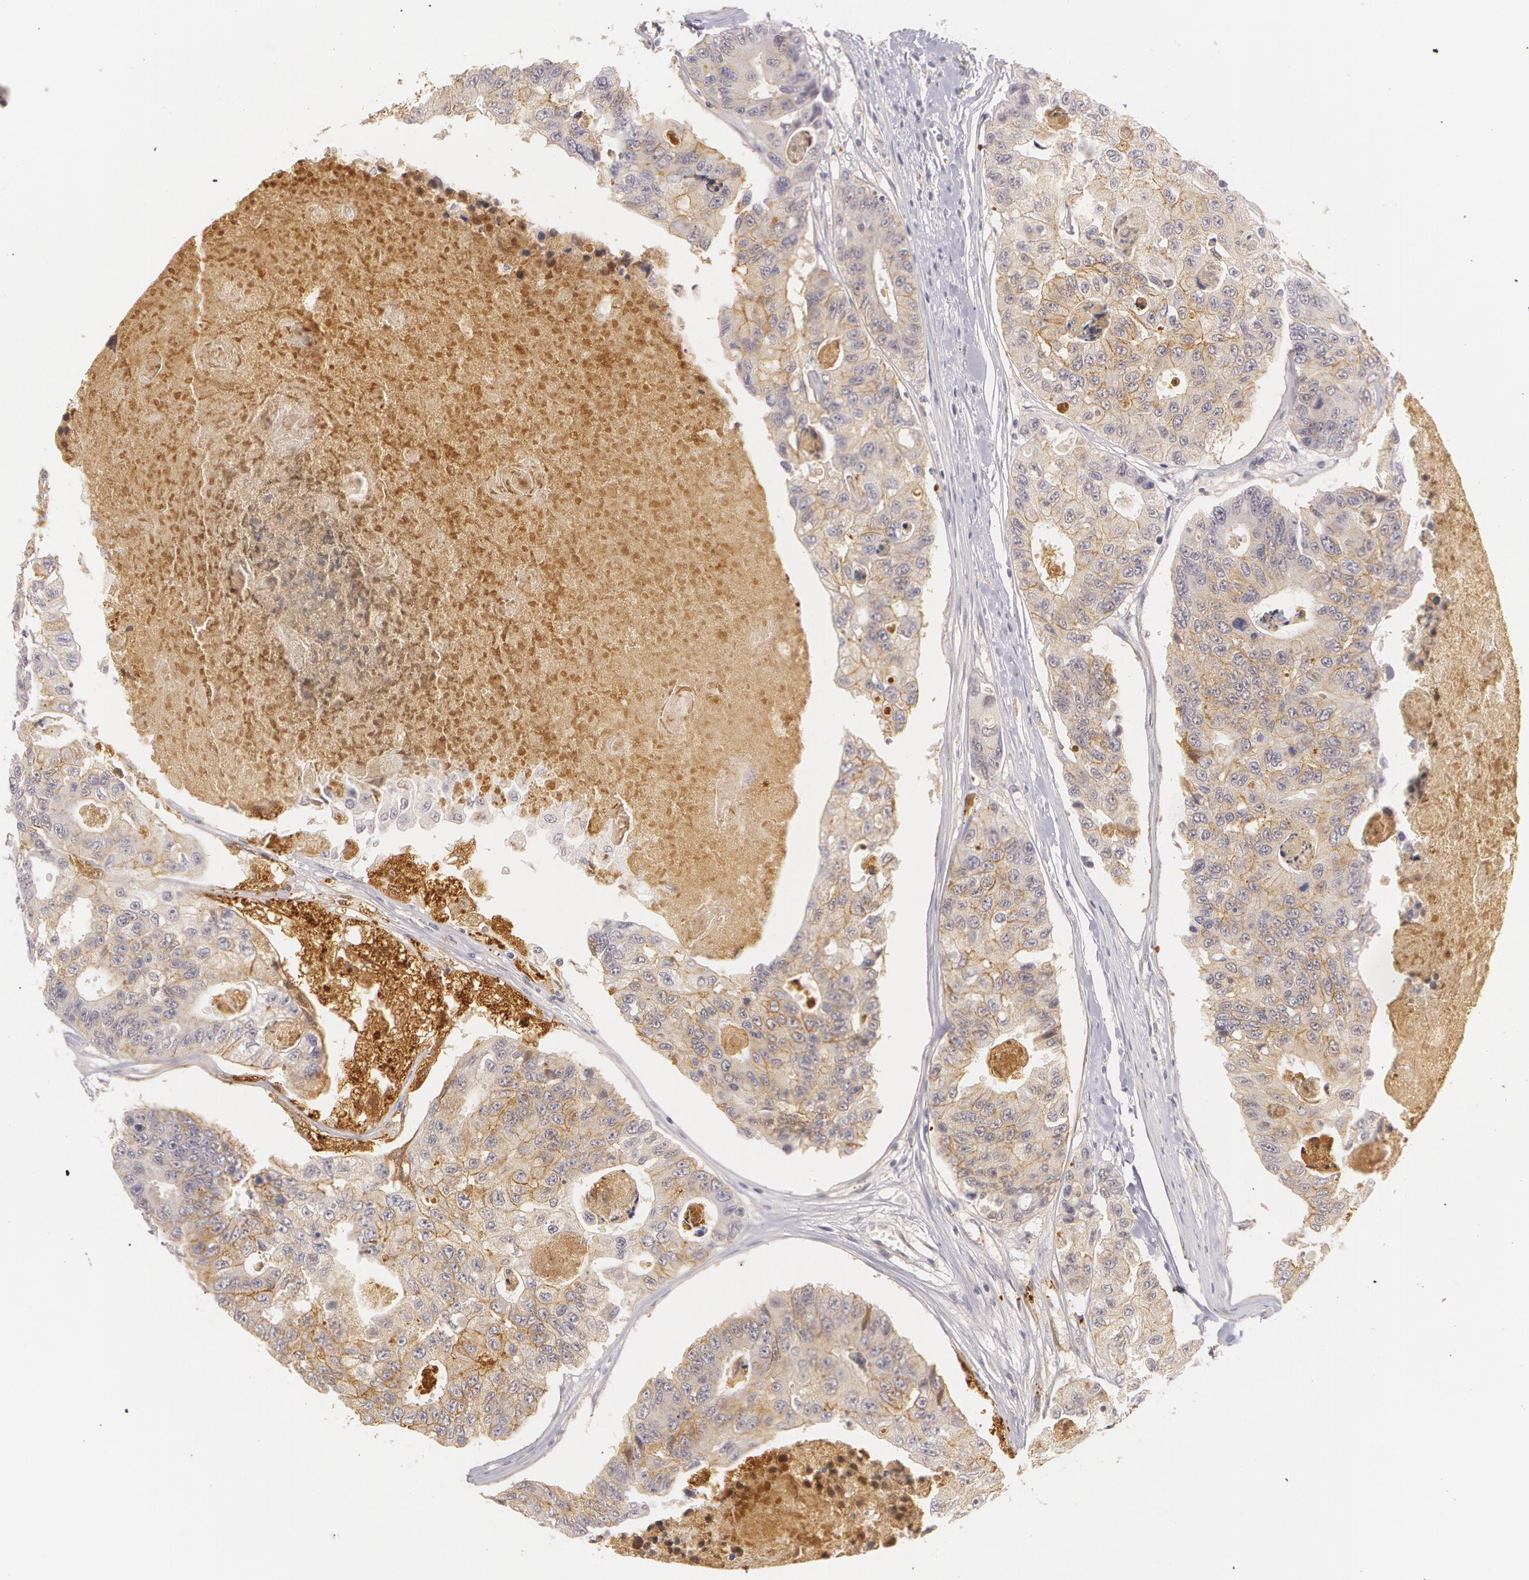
{"staining": {"intensity": "weak", "quantity": "25%-75%", "location": "cytoplasmic/membranous"}, "tissue": "colorectal cancer", "cell_type": "Tumor cells", "image_type": "cancer", "snomed": [{"axis": "morphology", "description": "Adenocarcinoma, NOS"}, {"axis": "topography", "description": "Colon"}], "caption": "The photomicrograph shows a brown stain indicating the presence of a protein in the cytoplasmic/membranous of tumor cells in colorectal cancer. (IHC, brightfield microscopy, high magnification).", "gene": "LBP", "patient": {"sex": "female", "age": 86}}